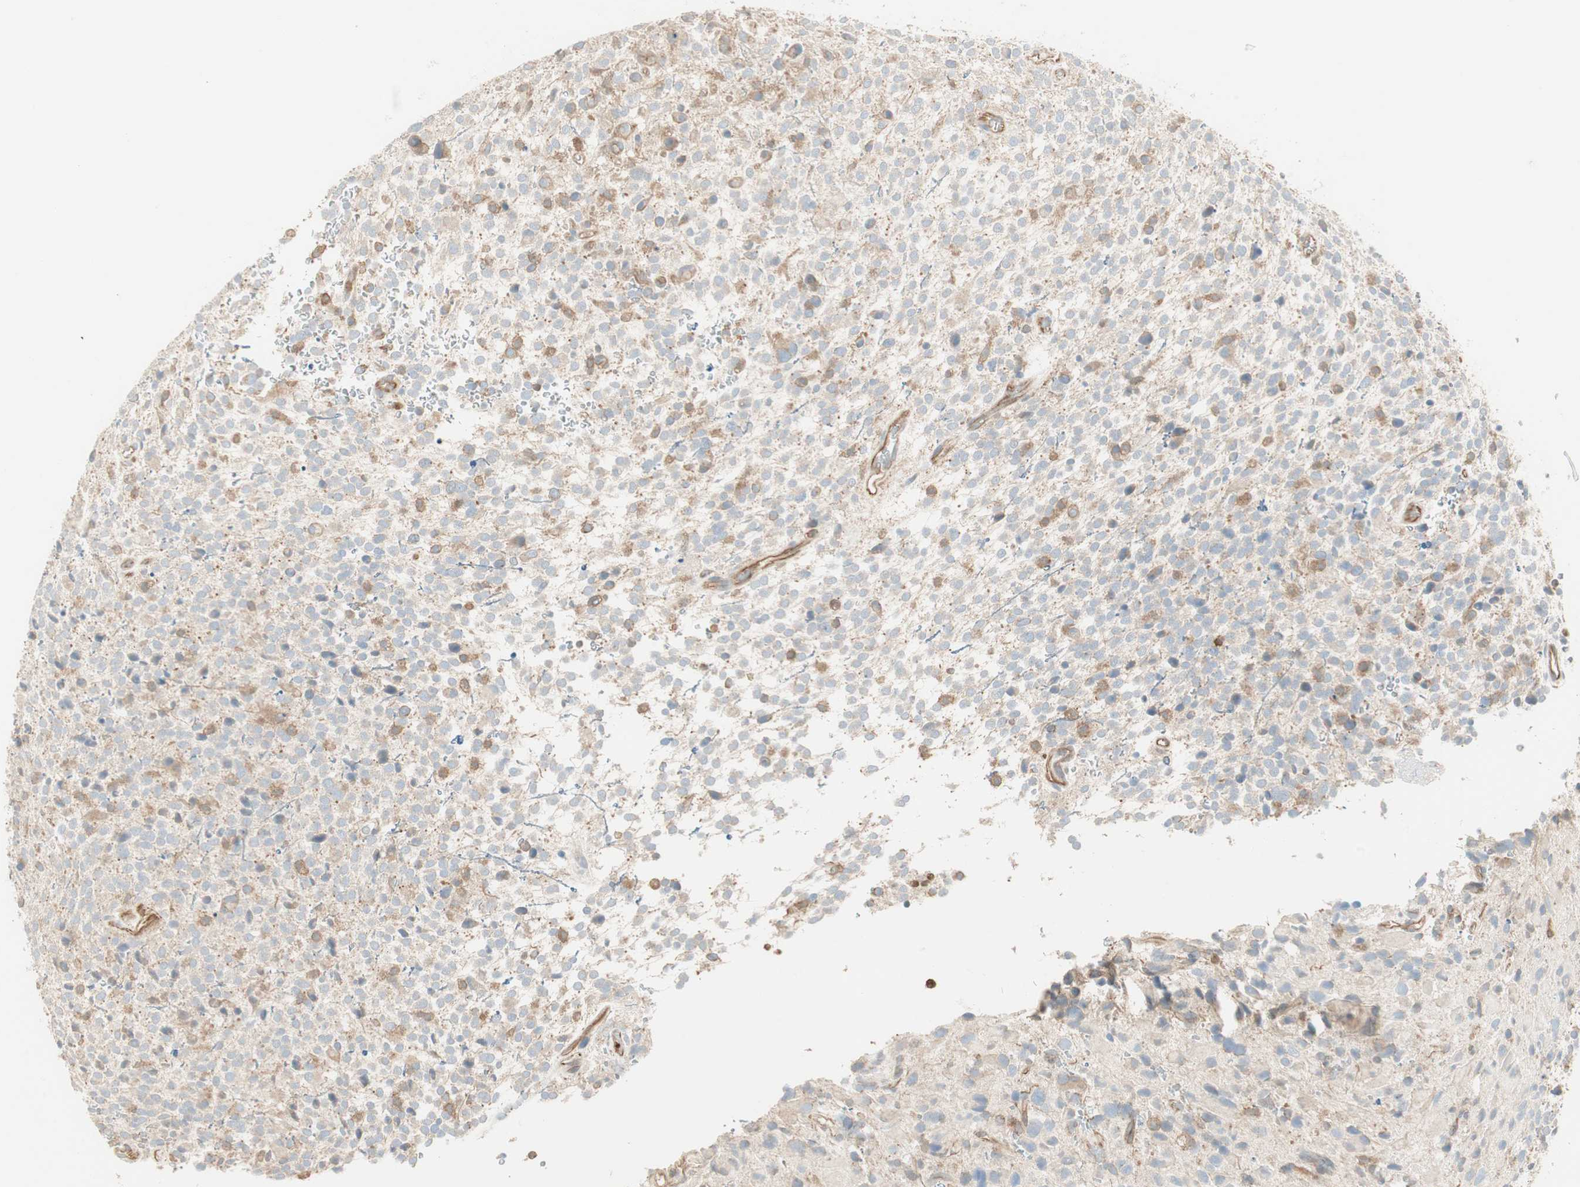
{"staining": {"intensity": "weak", "quantity": "<25%", "location": "cytoplasmic/membranous"}, "tissue": "glioma", "cell_type": "Tumor cells", "image_type": "cancer", "snomed": [{"axis": "morphology", "description": "Glioma, malignant, High grade"}, {"axis": "topography", "description": "Brain"}], "caption": "Tumor cells are negative for protein expression in human glioma.", "gene": "CRLF3", "patient": {"sex": "male", "age": 48}}